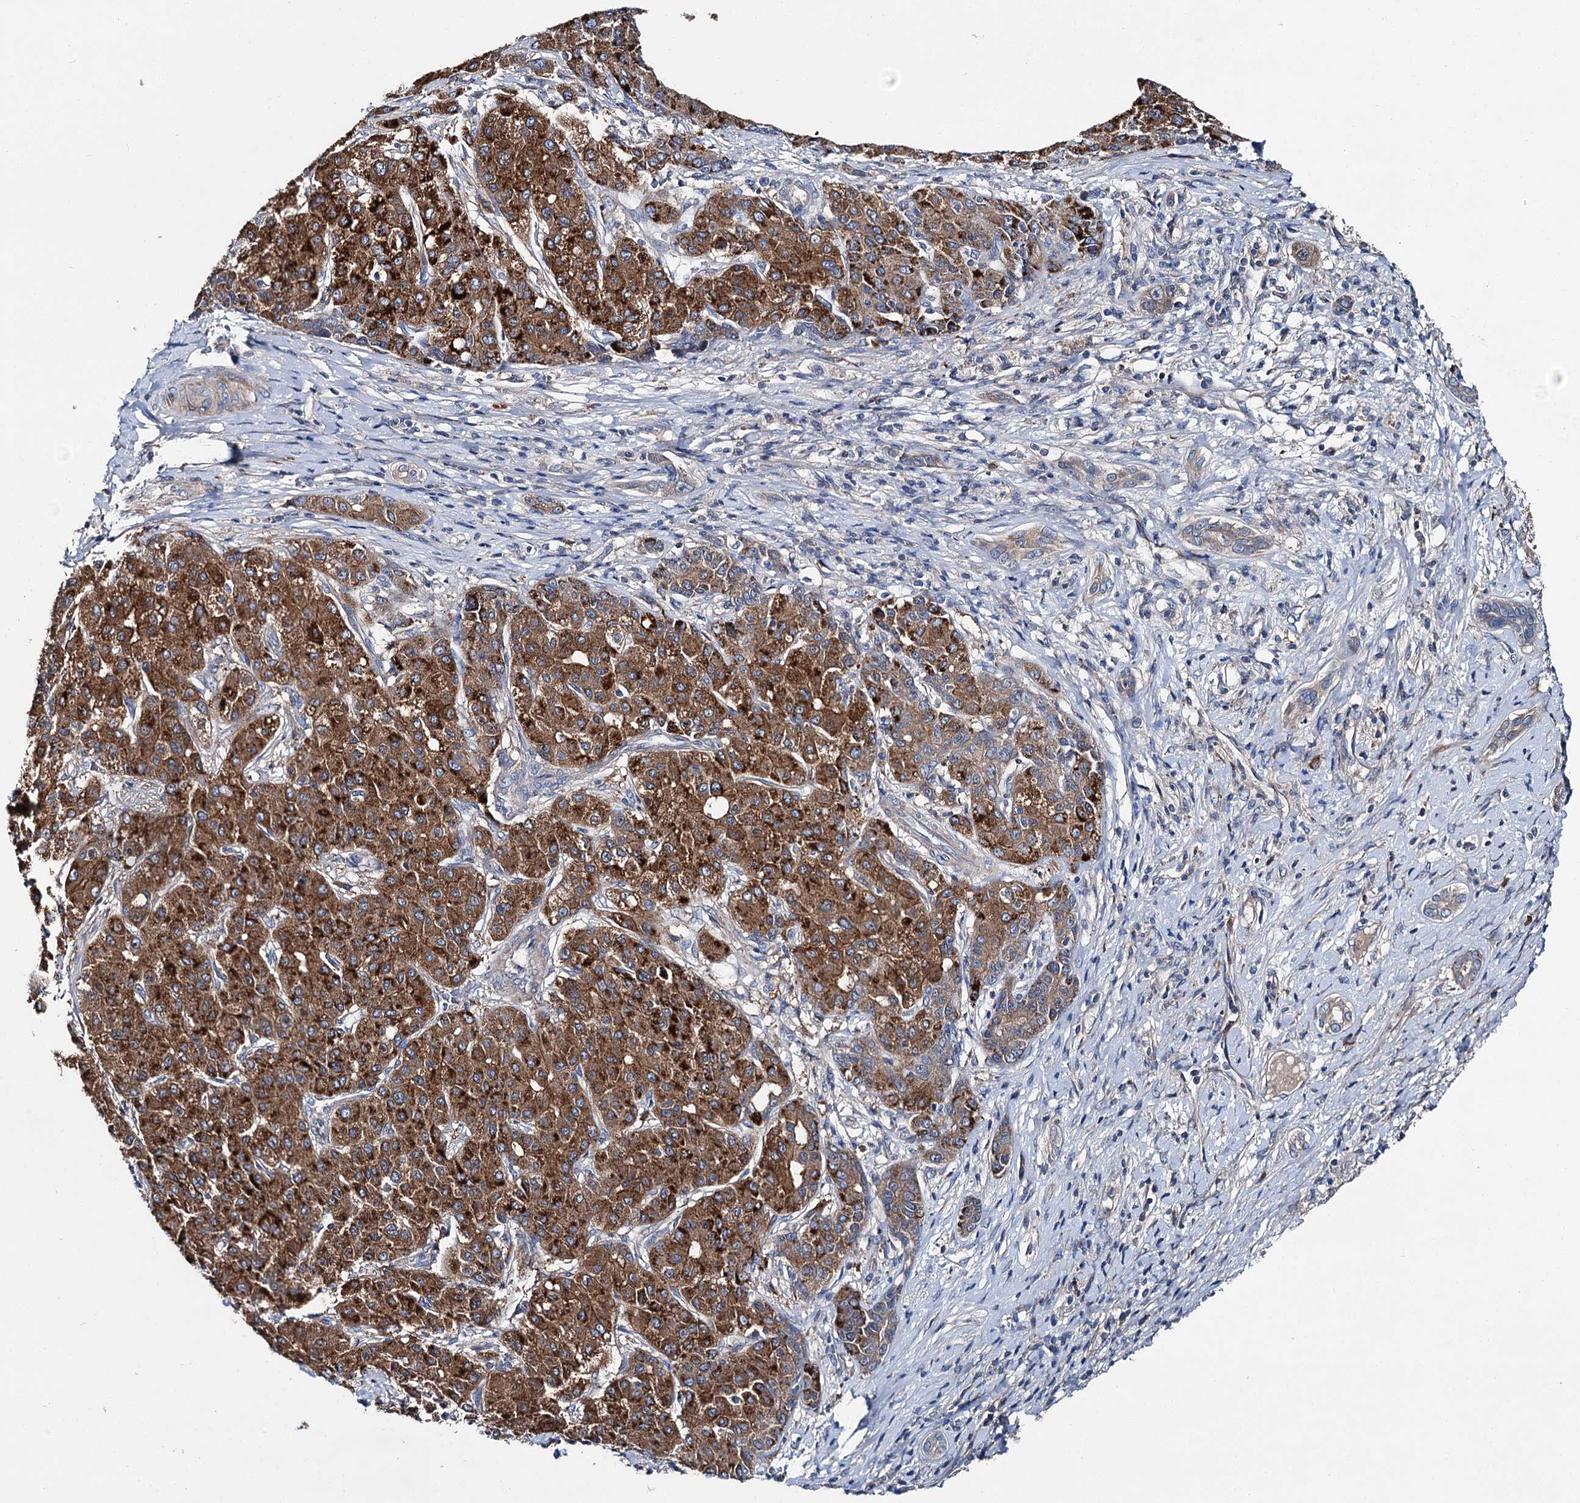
{"staining": {"intensity": "strong", "quantity": ">75%", "location": "cytoplasmic/membranous"}, "tissue": "liver cancer", "cell_type": "Tumor cells", "image_type": "cancer", "snomed": [{"axis": "morphology", "description": "Carcinoma, Hepatocellular, NOS"}, {"axis": "topography", "description": "Liver"}], "caption": "DAB (3,3'-diaminobenzidine) immunohistochemical staining of liver hepatocellular carcinoma reveals strong cytoplasmic/membranous protein staining in about >75% of tumor cells. The staining was performed using DAB to visualize the protein expression in brown, while the nuclei were stained in blue with hematoxylin (Magnification: 20x).", "gene": "SLC22A25", "patient": {"sex": "male", "age": 65}}